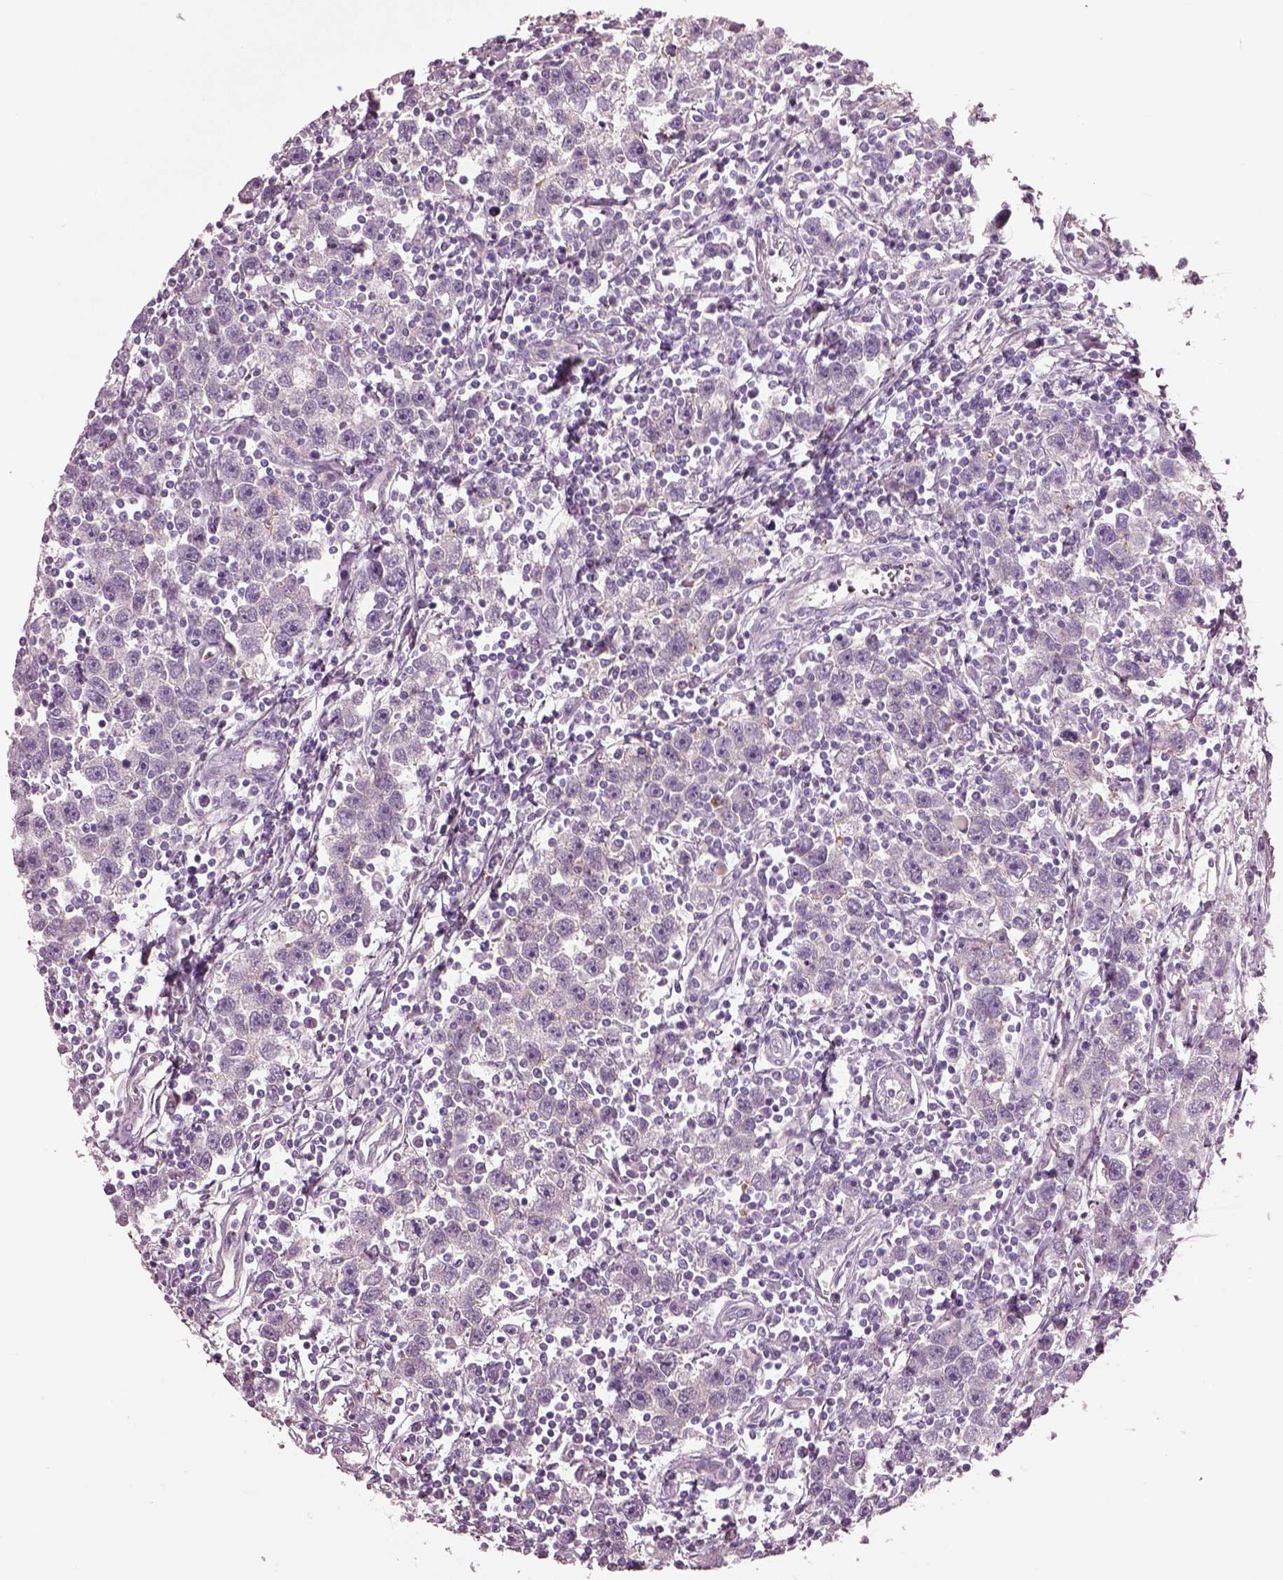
{"staining": {"intensity": "negative", "quantity": "none", "location": "none"}, "tissue": "testis cancer", "cell_type": "Tumor cells", "image_type": "cancer", "snomed": [{"axis": "morphology", "description": "Seminoma, NOS"}, {"axis": "topography", "description": "Testis"}], "caption": "Protein analysis of testis cancer (seminoma) displays no significant staining in tumor cells.", "gene": "IGLL1", "patient": {"sex": "male", "age": 30}}